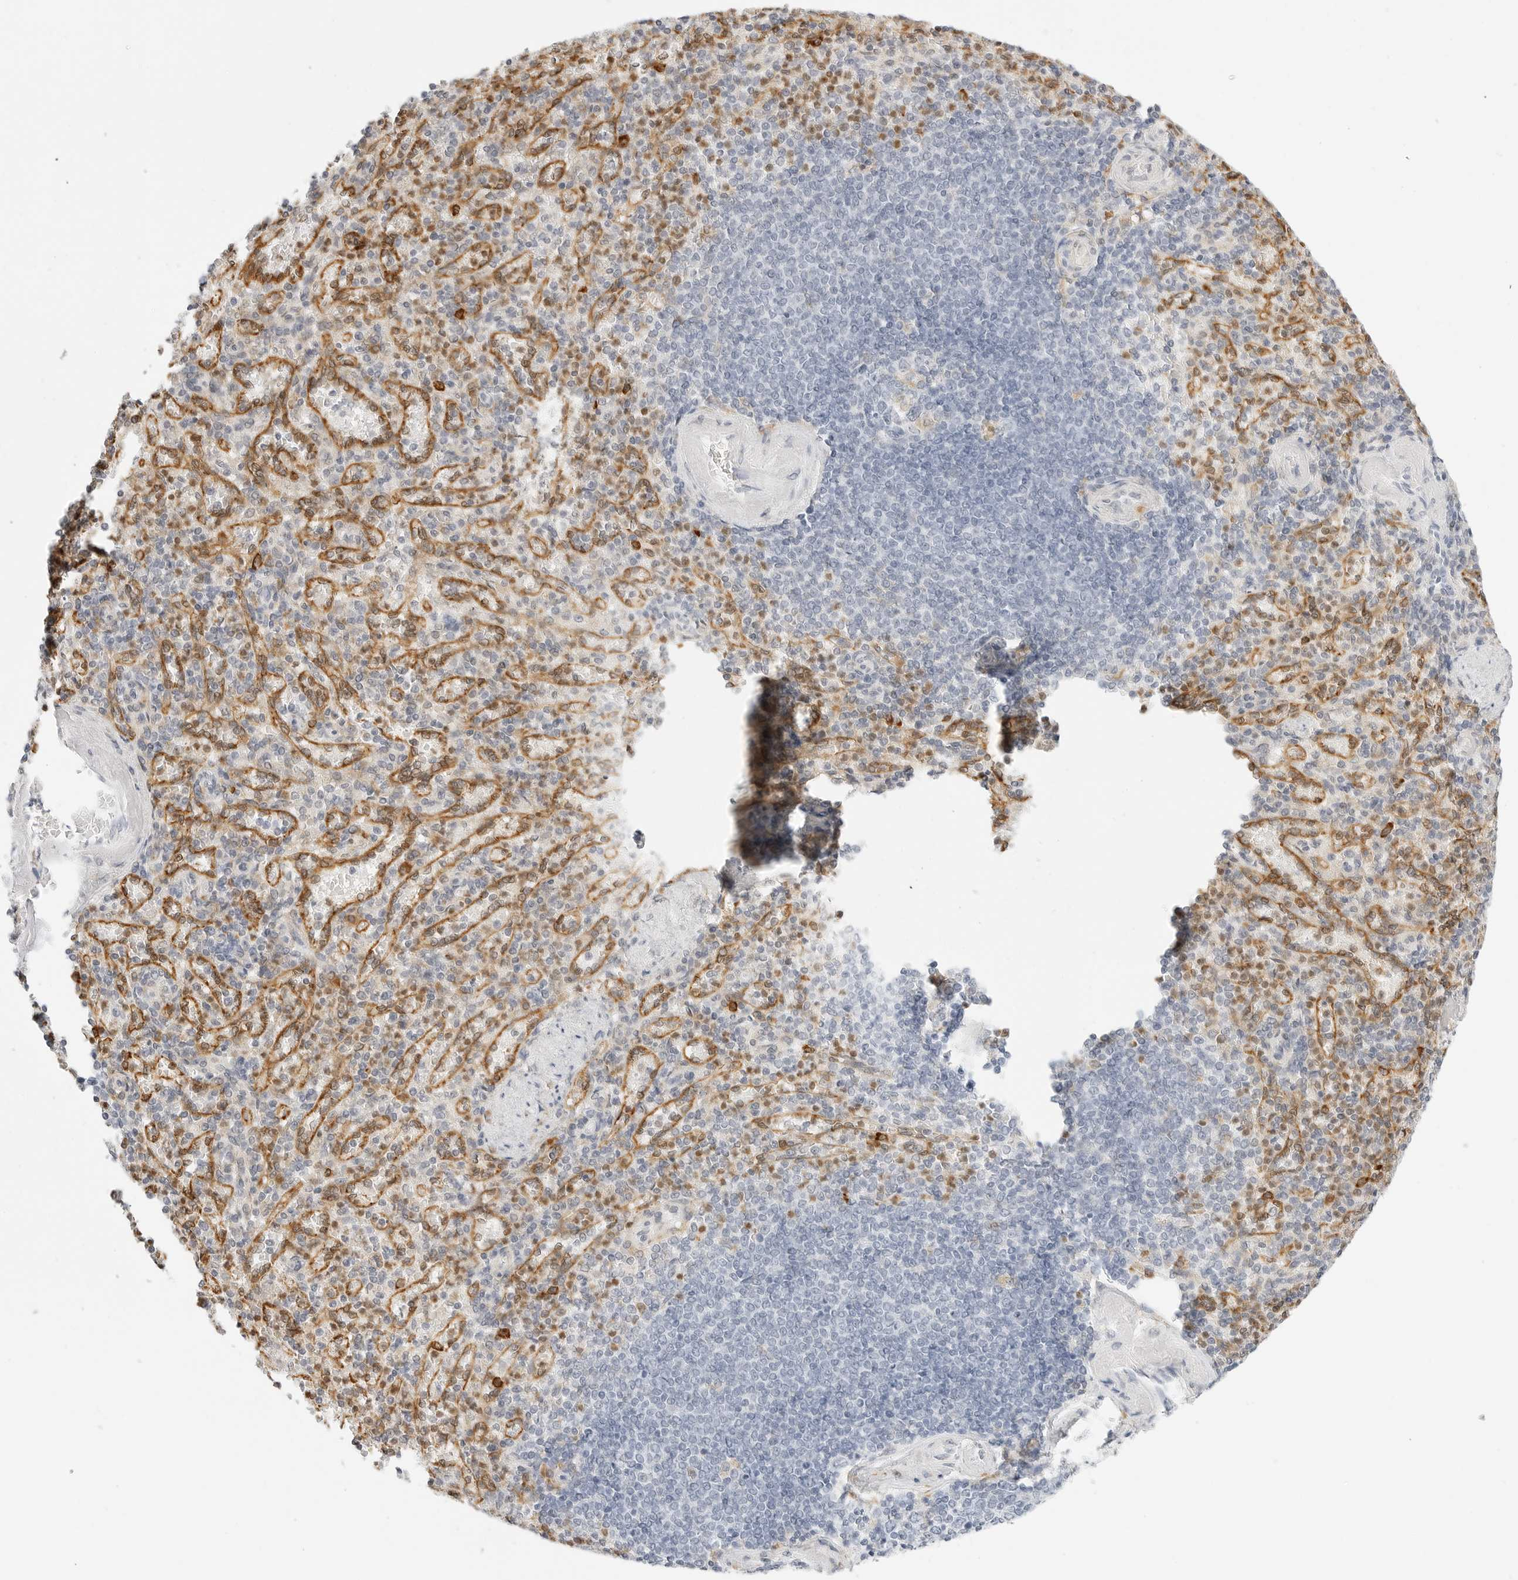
{"staining": {"intensity": "moderate", "quantity": "<25%", "location": "cytoplasmic/membranous"}, "tissue": "spleen", "cell_type": "Cells in red pulp", "image_type": "normal", "snomed": [{"axis": "morphology", "description": "Normal tissue, NOS"}, {"axis": "topography", "description": "Spleen"}], "caption": "Protein expression analysis of unremarkable human spleen reveals moderate cytoplasmic/membranous expression in approximately <25% of cells in red pulp. Using DAB (brown) and hematoxylin (blue) stains, captured at high magnification using brightfield microscopy.", "gene": "THEM4", "patient": {"sex": "female", "age": 74}}